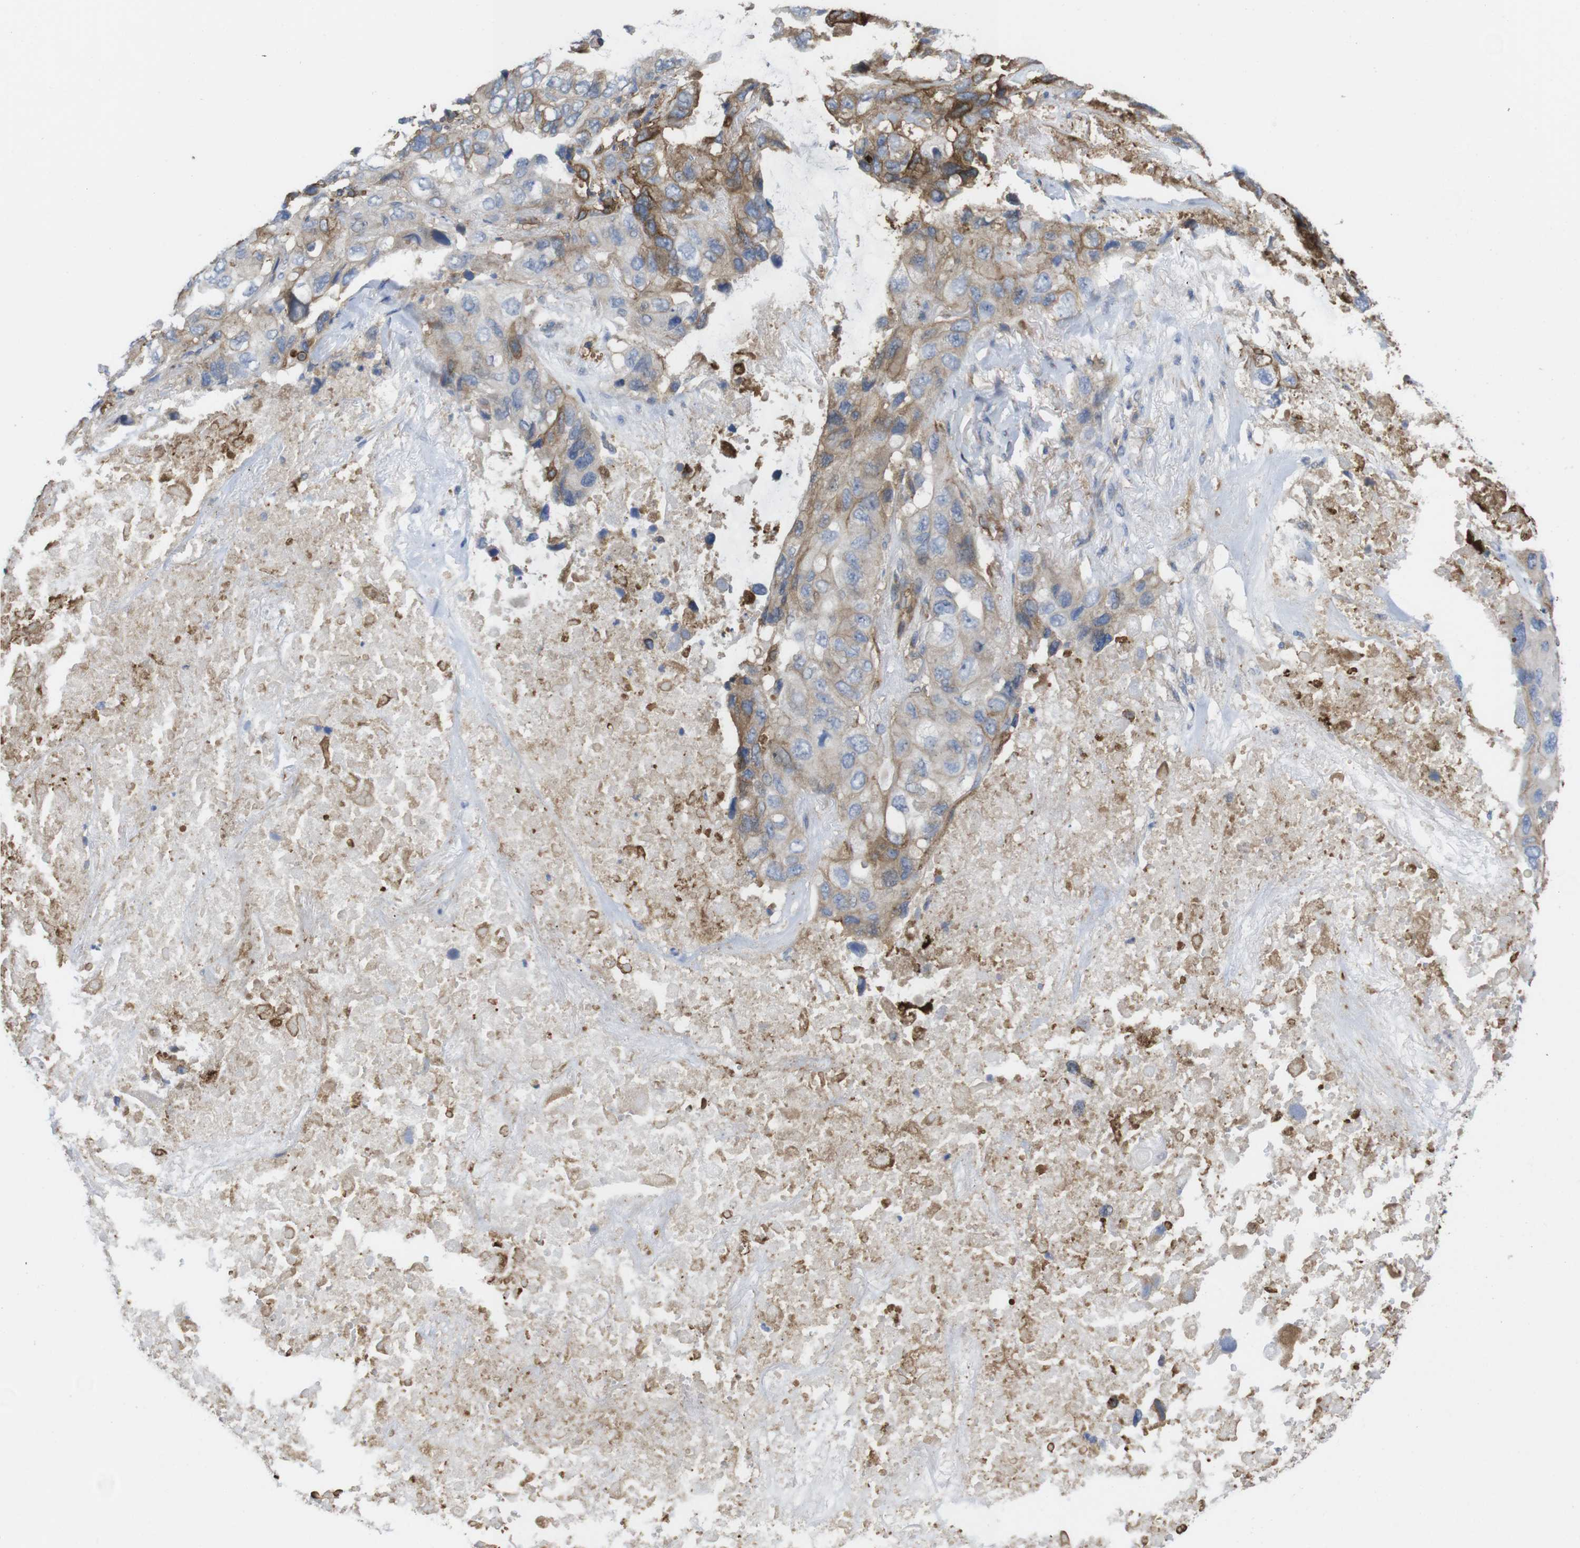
{"staining": {"intensity": "strong", "quantity": "25%-75%", "location": "cytoplasmic/membranous"}, "tissue": "lung cancer", "cell_type": "Tumor cells", "image_type": "cancer", "snomed": [{"axis": "morphology", "description": "Squamous cell carcinoma, NOS"}, {"axis": "topography", "description": "Lung"}], "caption": "A brown stain shows strong cytoplasmic/membranous staining of a protein in human squamous cell carcinoma (lung) tumor cells.", "gene": "CCR6", "patient": {"sex": "female", "age": 73}}